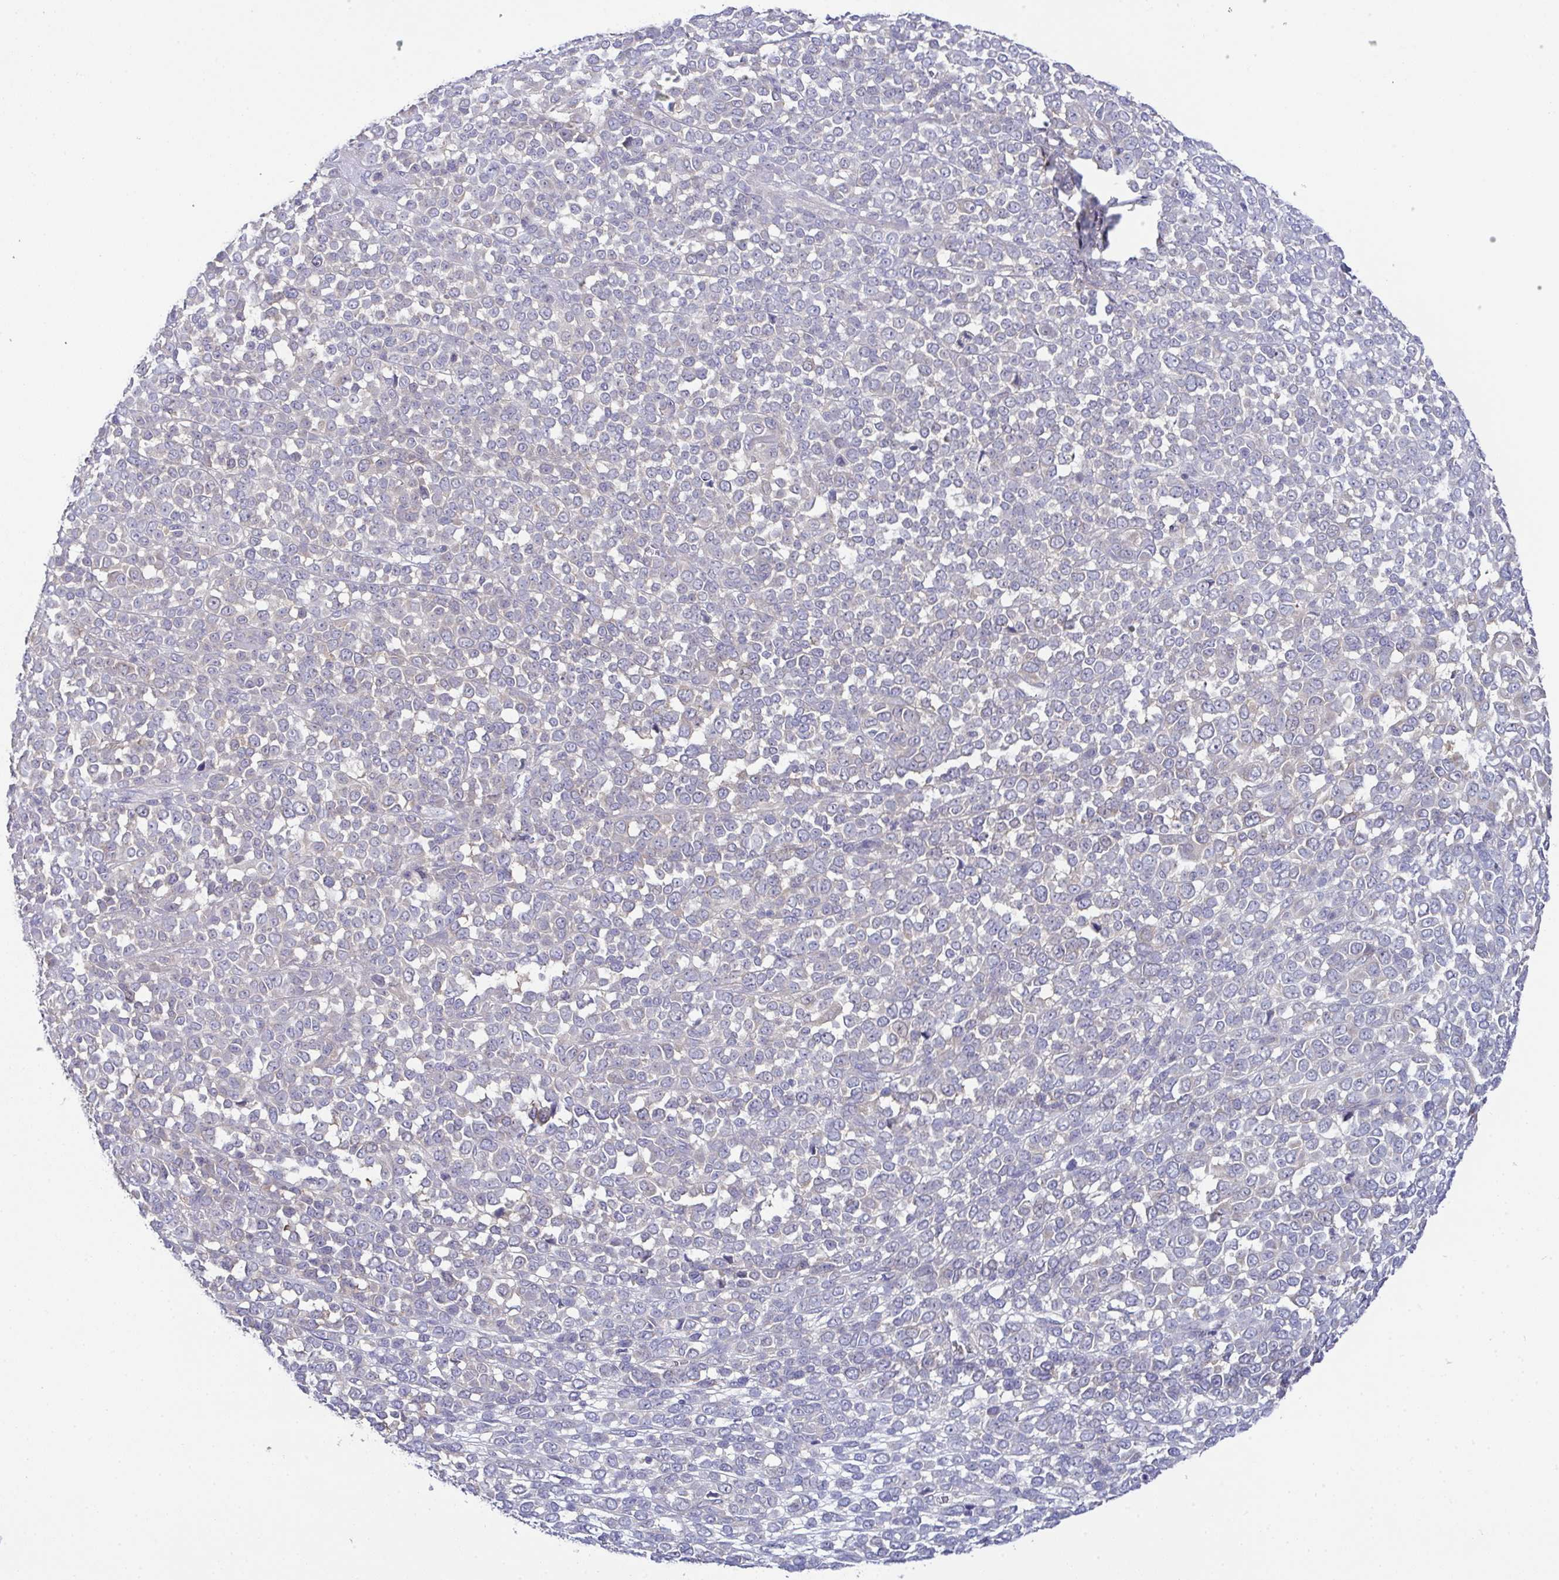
{"staining": {"intensity": "negative", "quantity": "none", "location": "none"}, "tissue": "melanoma", "cell_type": "Tumor cells", "image_type": "cancer", "snomed": [{"axis": "morphology", "description": "Malignant melanoma, NOS"}, {"axis": "topography", "description": "Skin"}], "caption": "High magnification brightfield microscopy of melanoma stained with DAB (3,3'-diaminobenzidine) (brown) and counterstained with hematoxylin (blue): tumor cells show no significant positivity.", "gene": "CFAP97D1", "patient": {"sex": "female", "age": 95}}